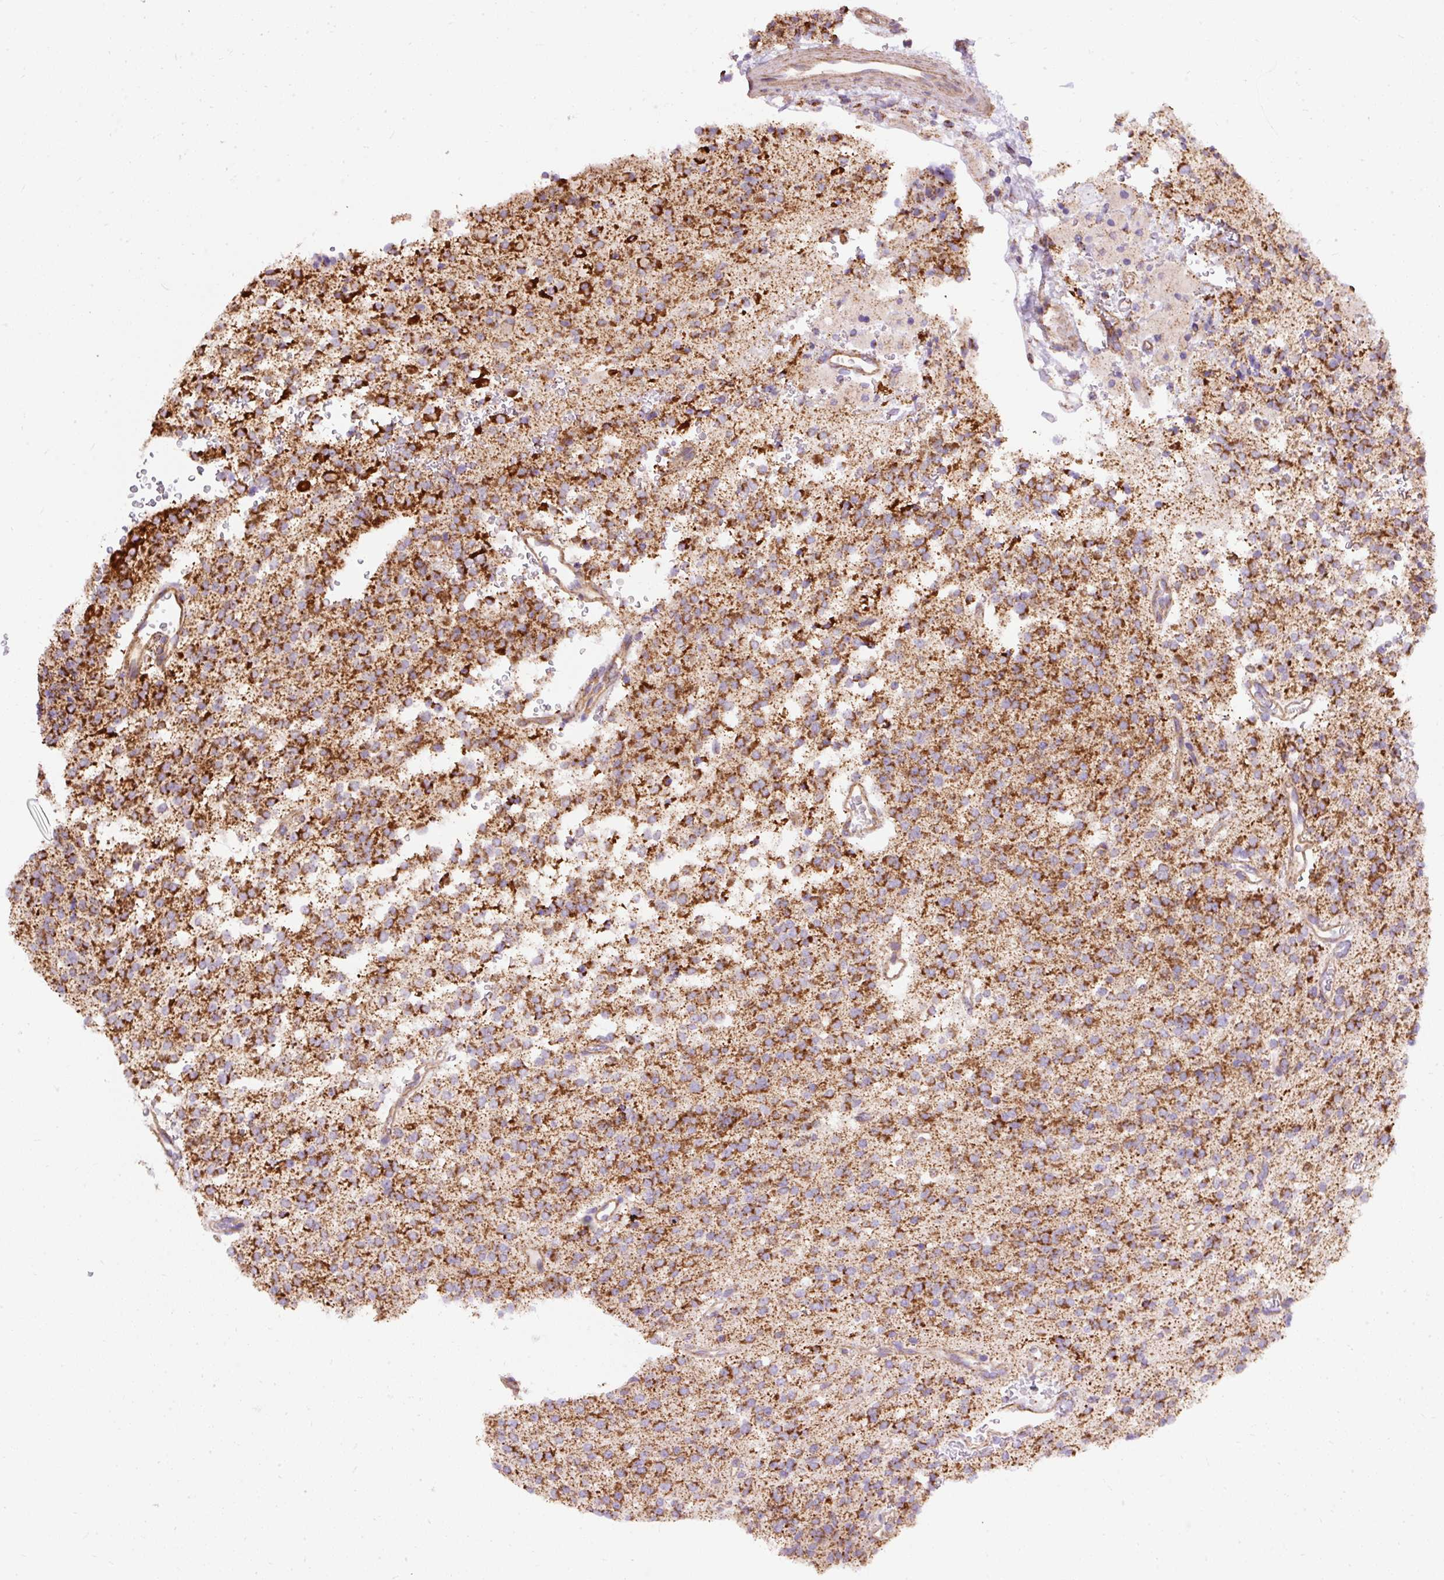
{"staining": {"intensity": "strong", "quantity": ">75%", "location": "cytoplasmic/membranous"}, "tissue": "glioma", "cell_type": "Tumor cells", "image_type": "cancer", "snomed": [{"axis": "morphology", "description": "Glioma, malignant, High grade"}, {"axis": "topography", "description": "Brain"}], "caption": "Tumor cells demonstrate strong cytoplasmic/membranous staining in approximately >75% of cells in malignant glioma (high-grade).", "gene": "CEP290", "patient": {"sex": "male", "age": 34}}